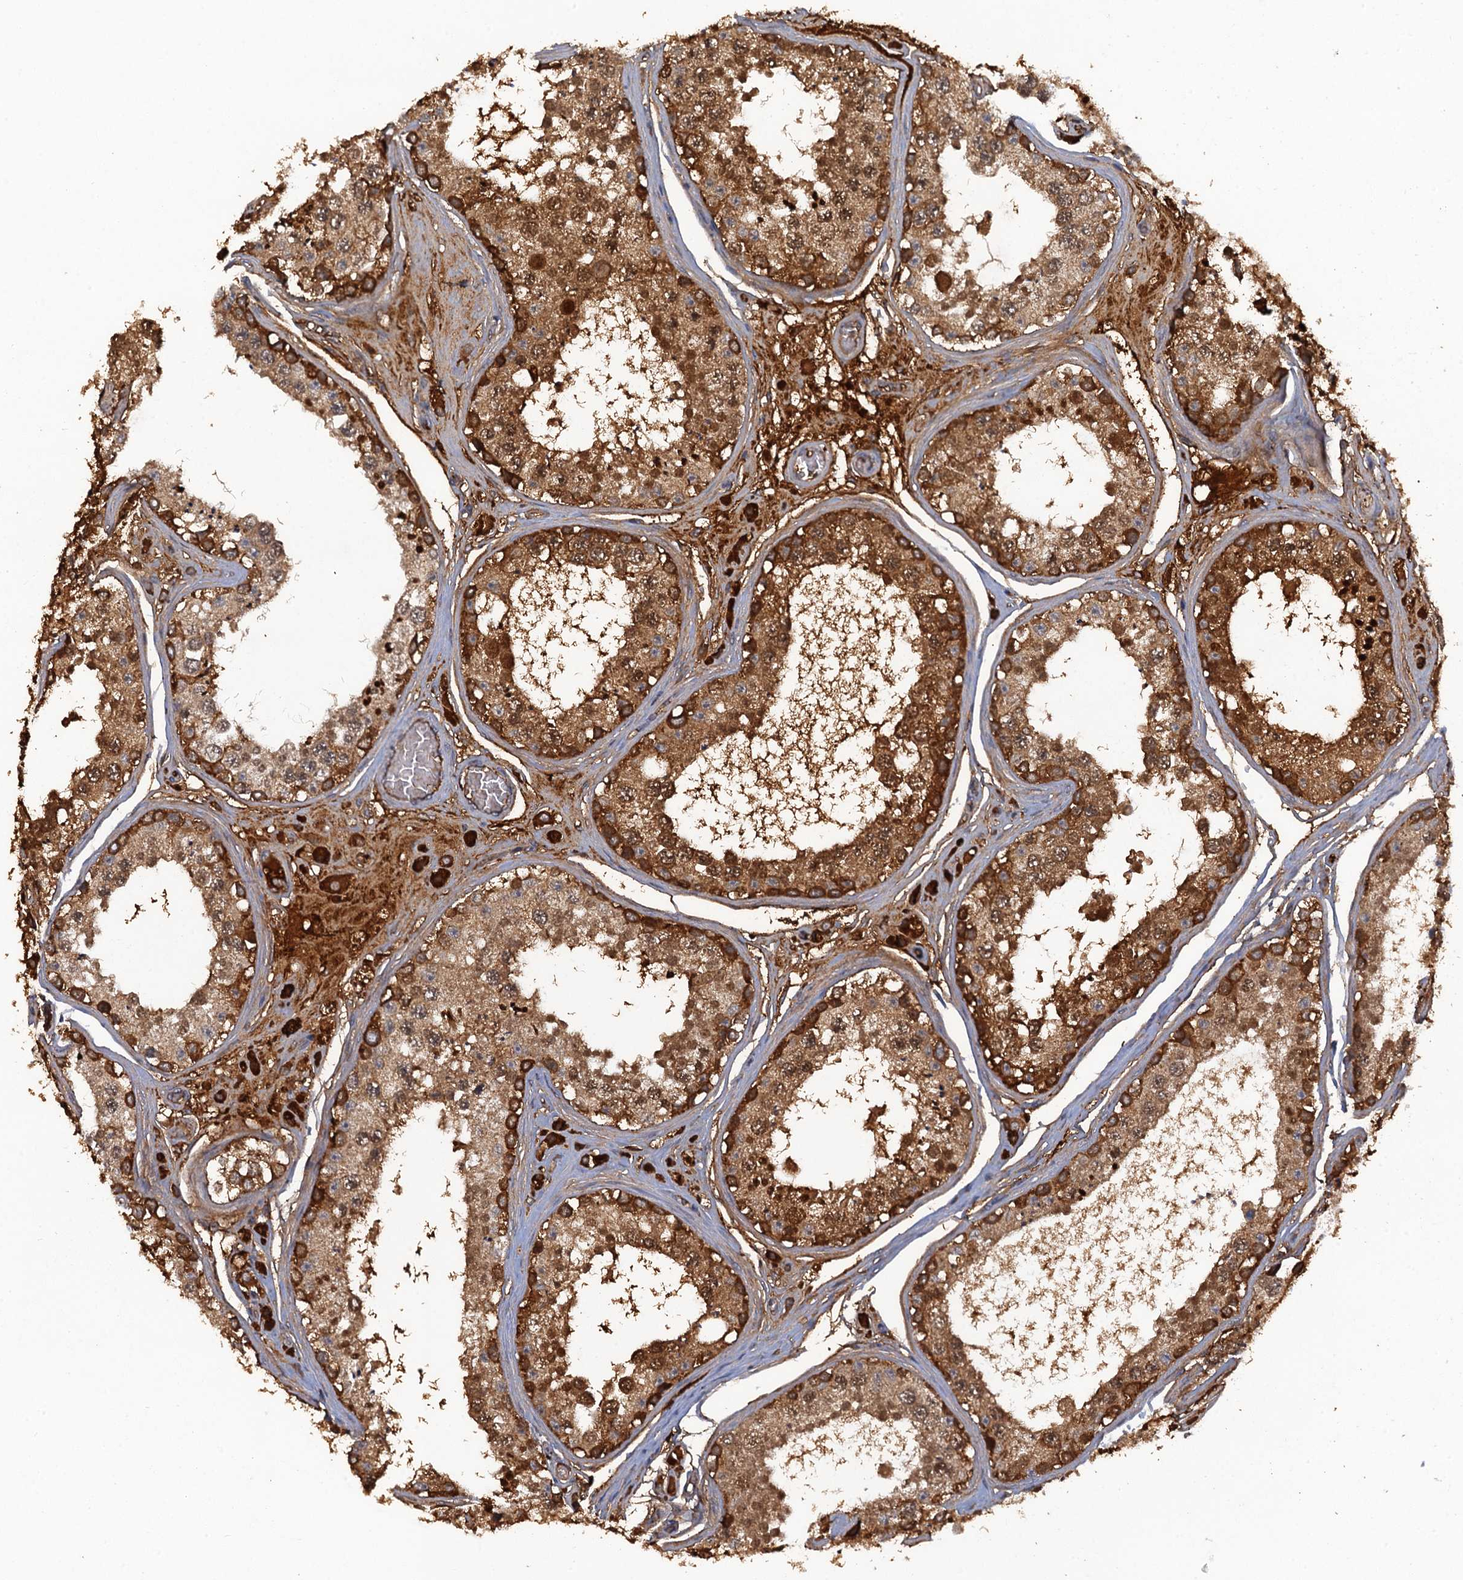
{"staining": {"intensity": "moderate", "quantity": "25%-75%", "location": "cytoplasmic/membranous,nuclear"}, "tissue": "testis", "cell_type": "Cells in seminiferous ducts", "image_type": "normal", "snomed": [{"axis": "morphology", "description": "Normal tissue, NOS"}, {"axis": "topography", "description": "Testis"}], "caption": "Immunohistochemical staining of unremarkable testis displays 25%-75% levels of moderate cytoplasmic/membranous,nuclear protein staining in about 25%-75% of cells in seminiferous ducts.", "gene": "HAPLN3", "patient": {"sex": "male", "age": 25}}